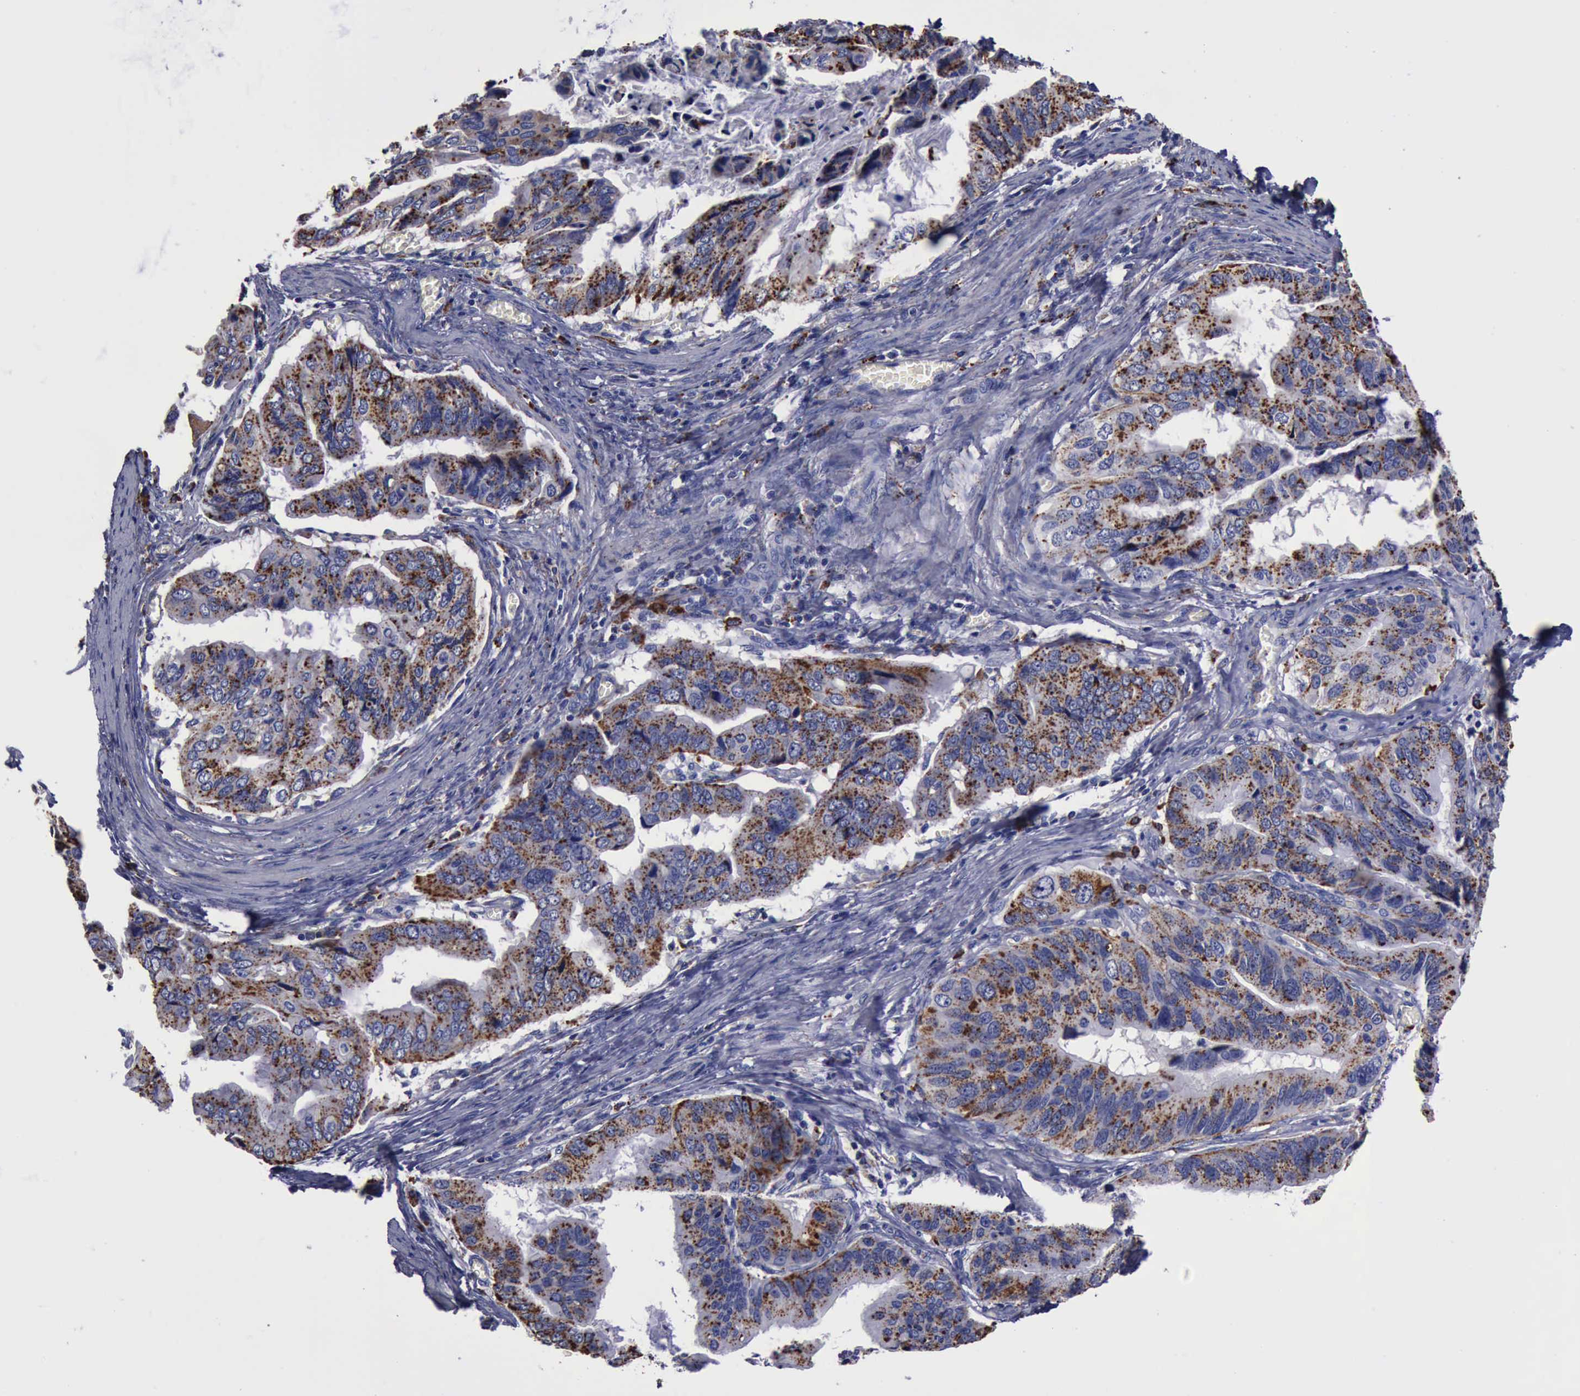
{"staining": {"intensity": "strong", "quantity": ">75%", "location": "cytoplasmic/membranous"}, "tissue": "stomach cancer", "cell_type": "Tumor cells", "image_type": "cancer", "snomed": [{"axis": "morphology", "description": "Adenocarcinoma, NOS"}, {"axis": "topography", "description": "Stomach, upper"}], "caption": "Stomach cancer (adenocarcinoma) stained for a protein (brown) reveals strong cytoplasmic/membranous positive expression in about >75% of tumor cells.", "gene": "CTSD", "patient": {"sex": "male", "age": 80}}